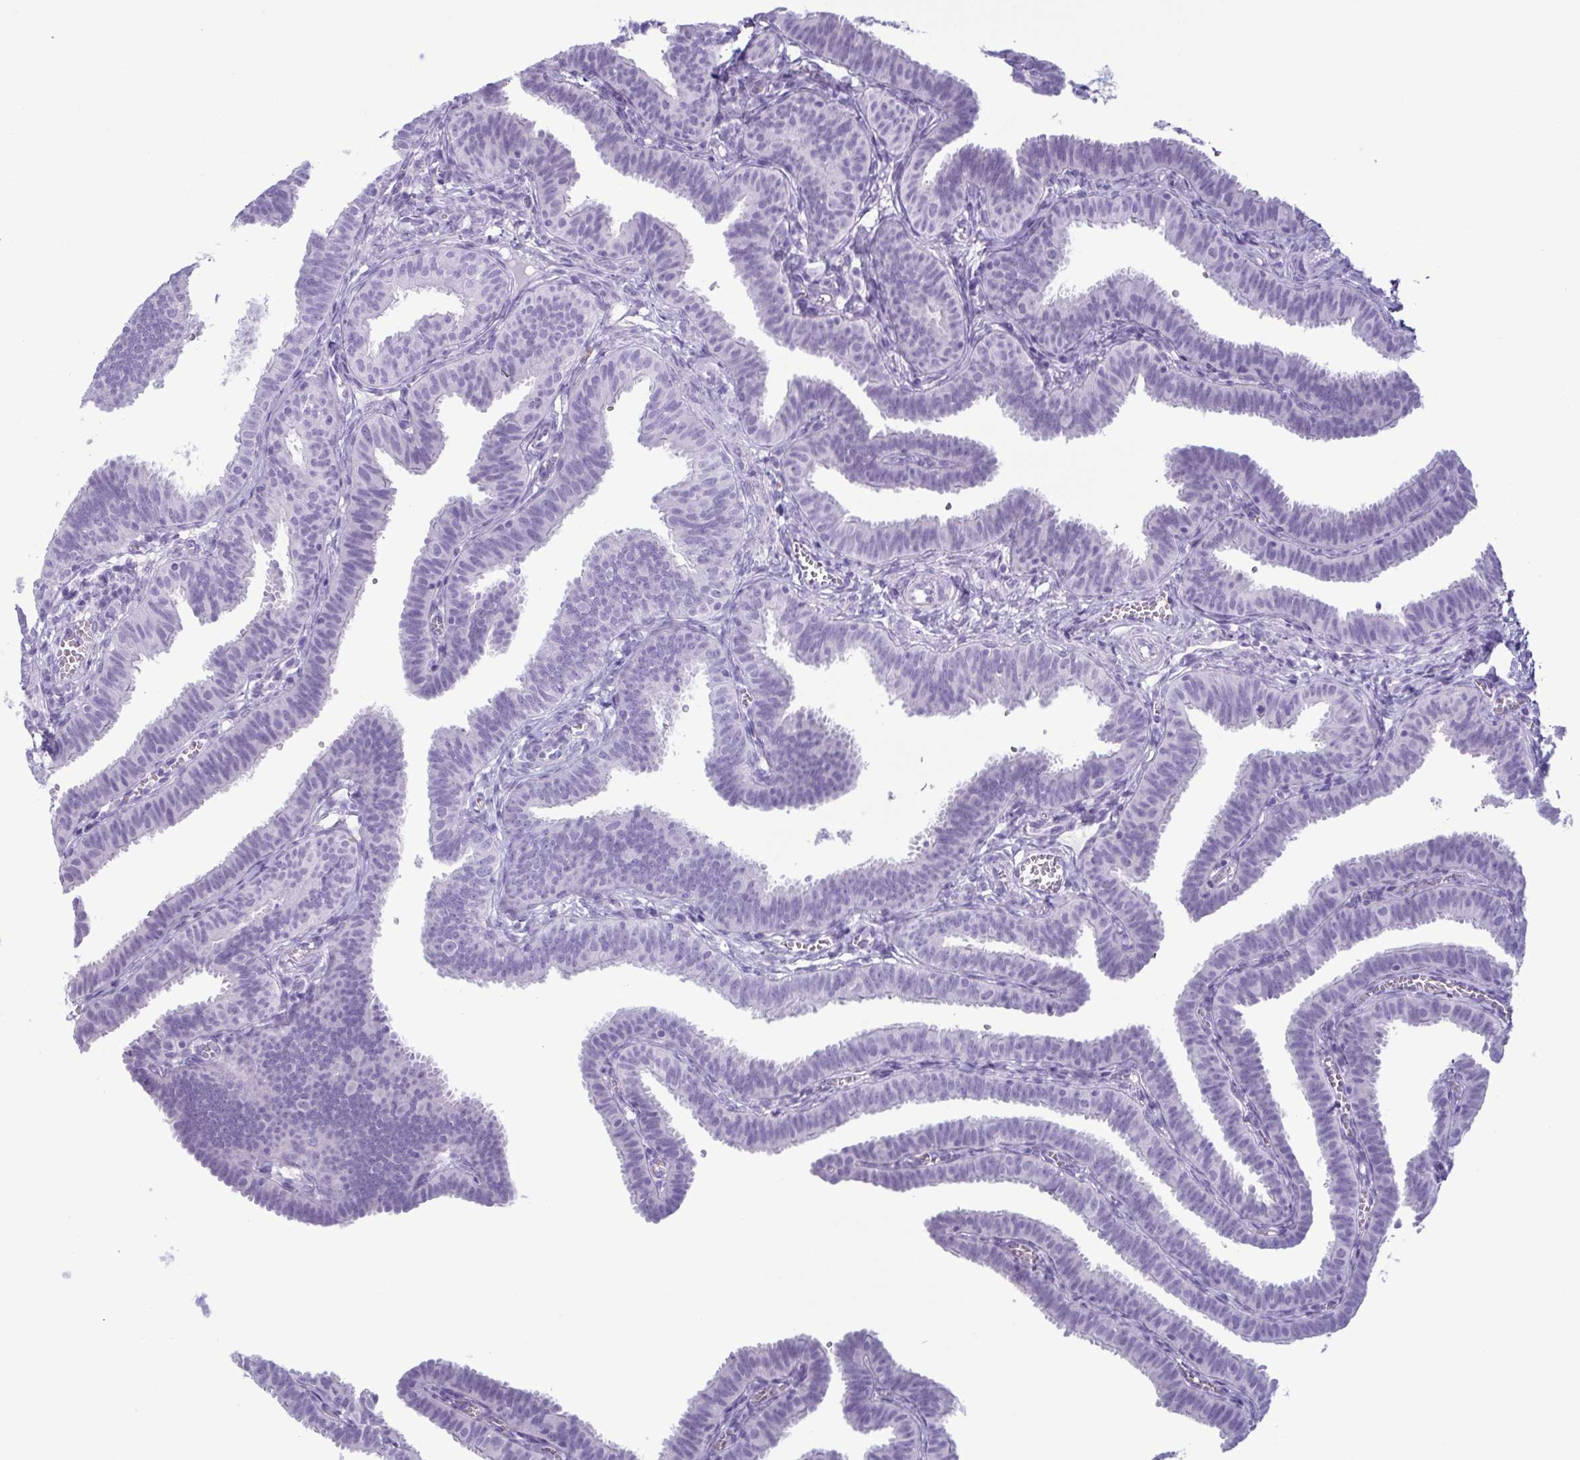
{"staining": {"intensity": "negative", "quantity": "none", "location": "none"}, "tissue": "fallopian tube", "cell_type": "Glandular cells", "image_type": "normal", "snomed": [{"axis": "morphology", "description": "Normal tissue, NOS"}, {"axis": "topography", "description": "Fallopian tube"}], "caption": "A histopathology image of fallopian tube stained for a protein shows no brown staining in glandular cells. The staining is performed using DAB (3,3'-diaminobenzidine) brown chromogen with nuclei counter-stained in using hematoxylin.", "gene": "LTF", "patient": {"sex": "female", "age": 25}}